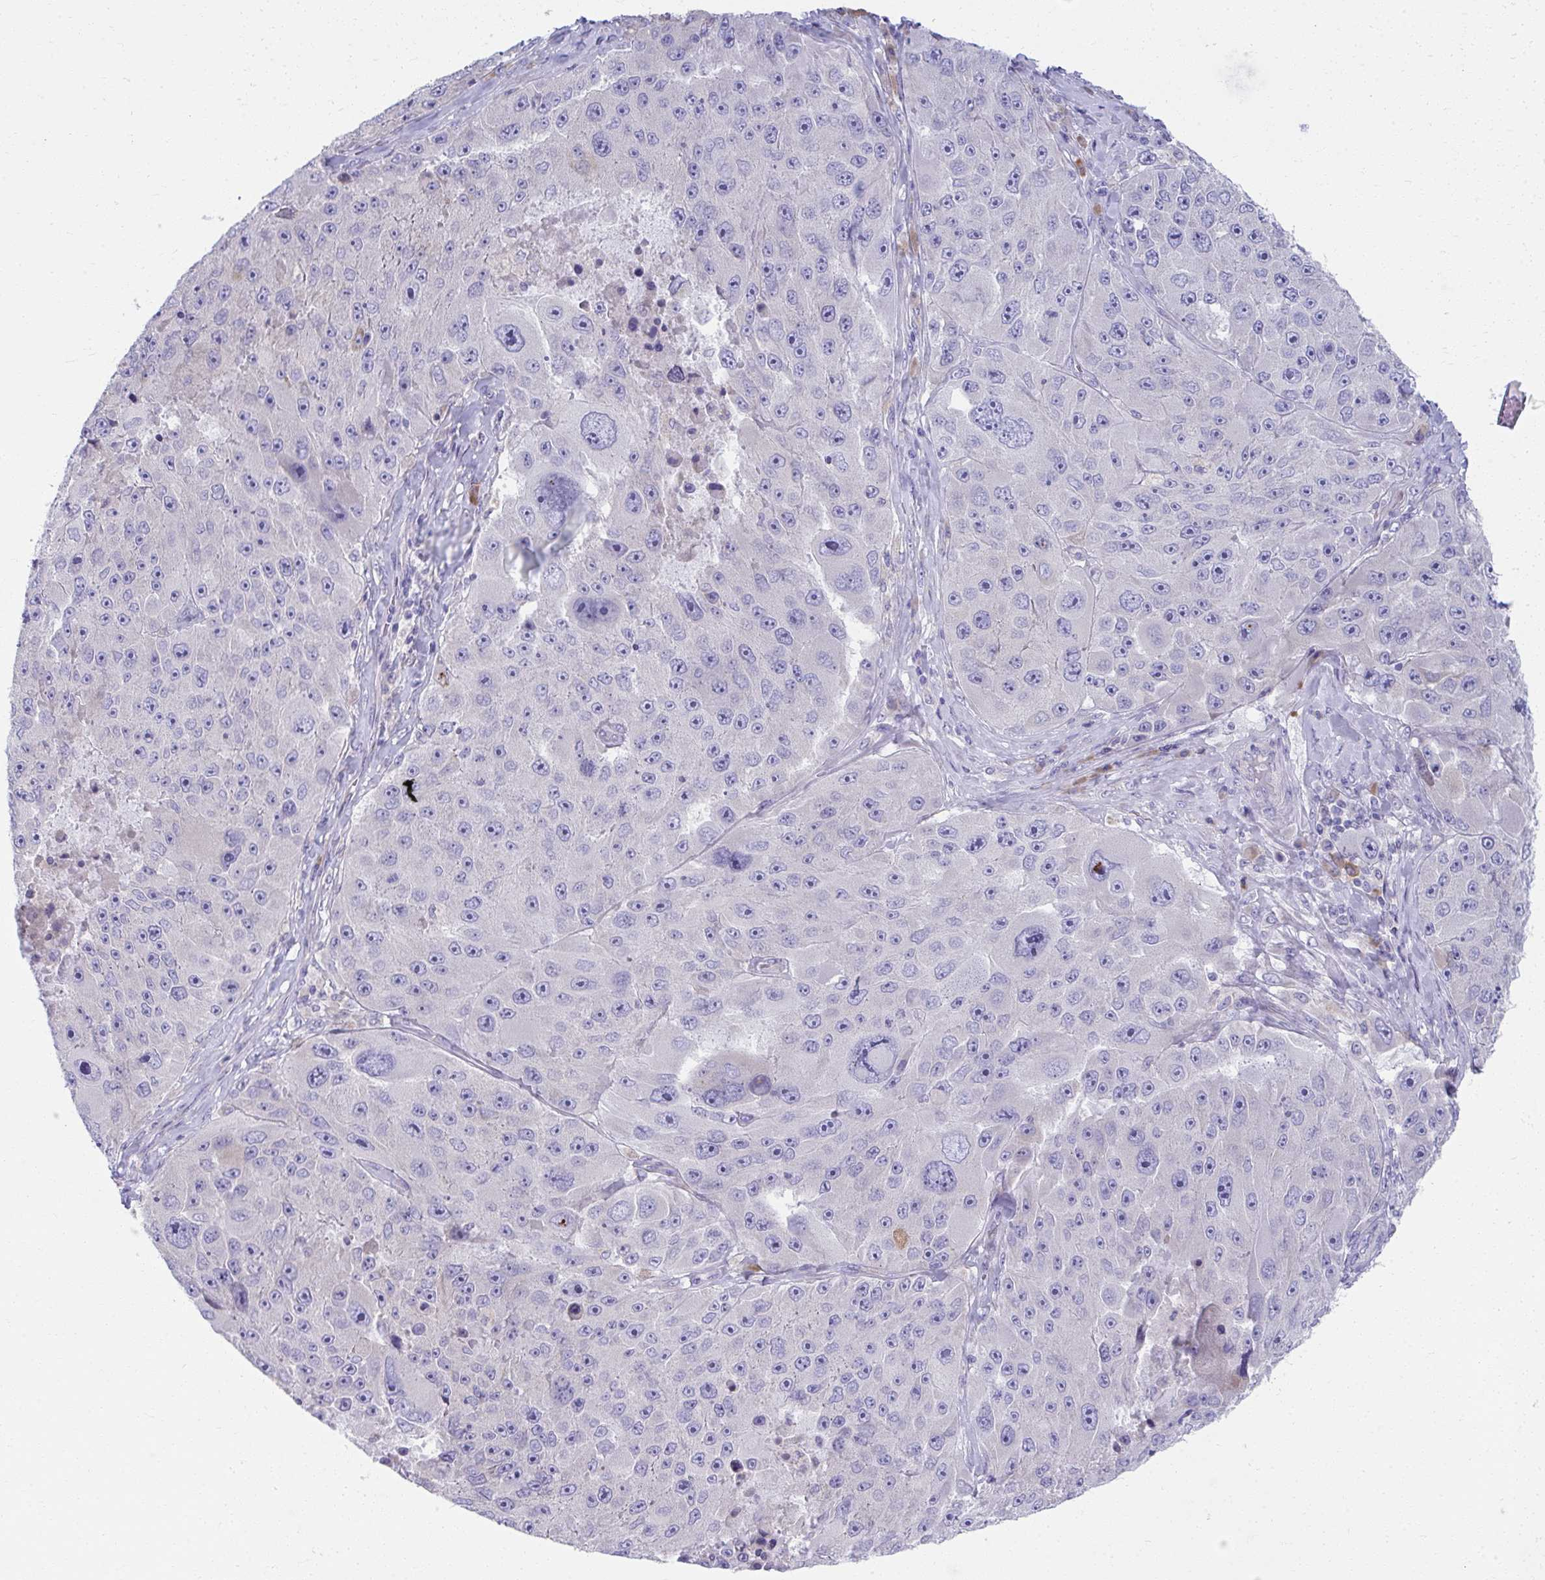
{"staining": {"intensity": "negative", "quantity": "none", "location": "none"}, "tissue": "melanoma", "cell_type": "Tumor cells", "image_type": "cancer", "snomed": [{"axis": "morphology", "description": "Malignant melanoma, Metastatic site"}, {"axis": "topography", "description": "Lymph node"}], "caption": "Tumor cells show no significant expression in melanoma.", "gene": "FASLG", "patient": {"sex": "male", "age": 62}}